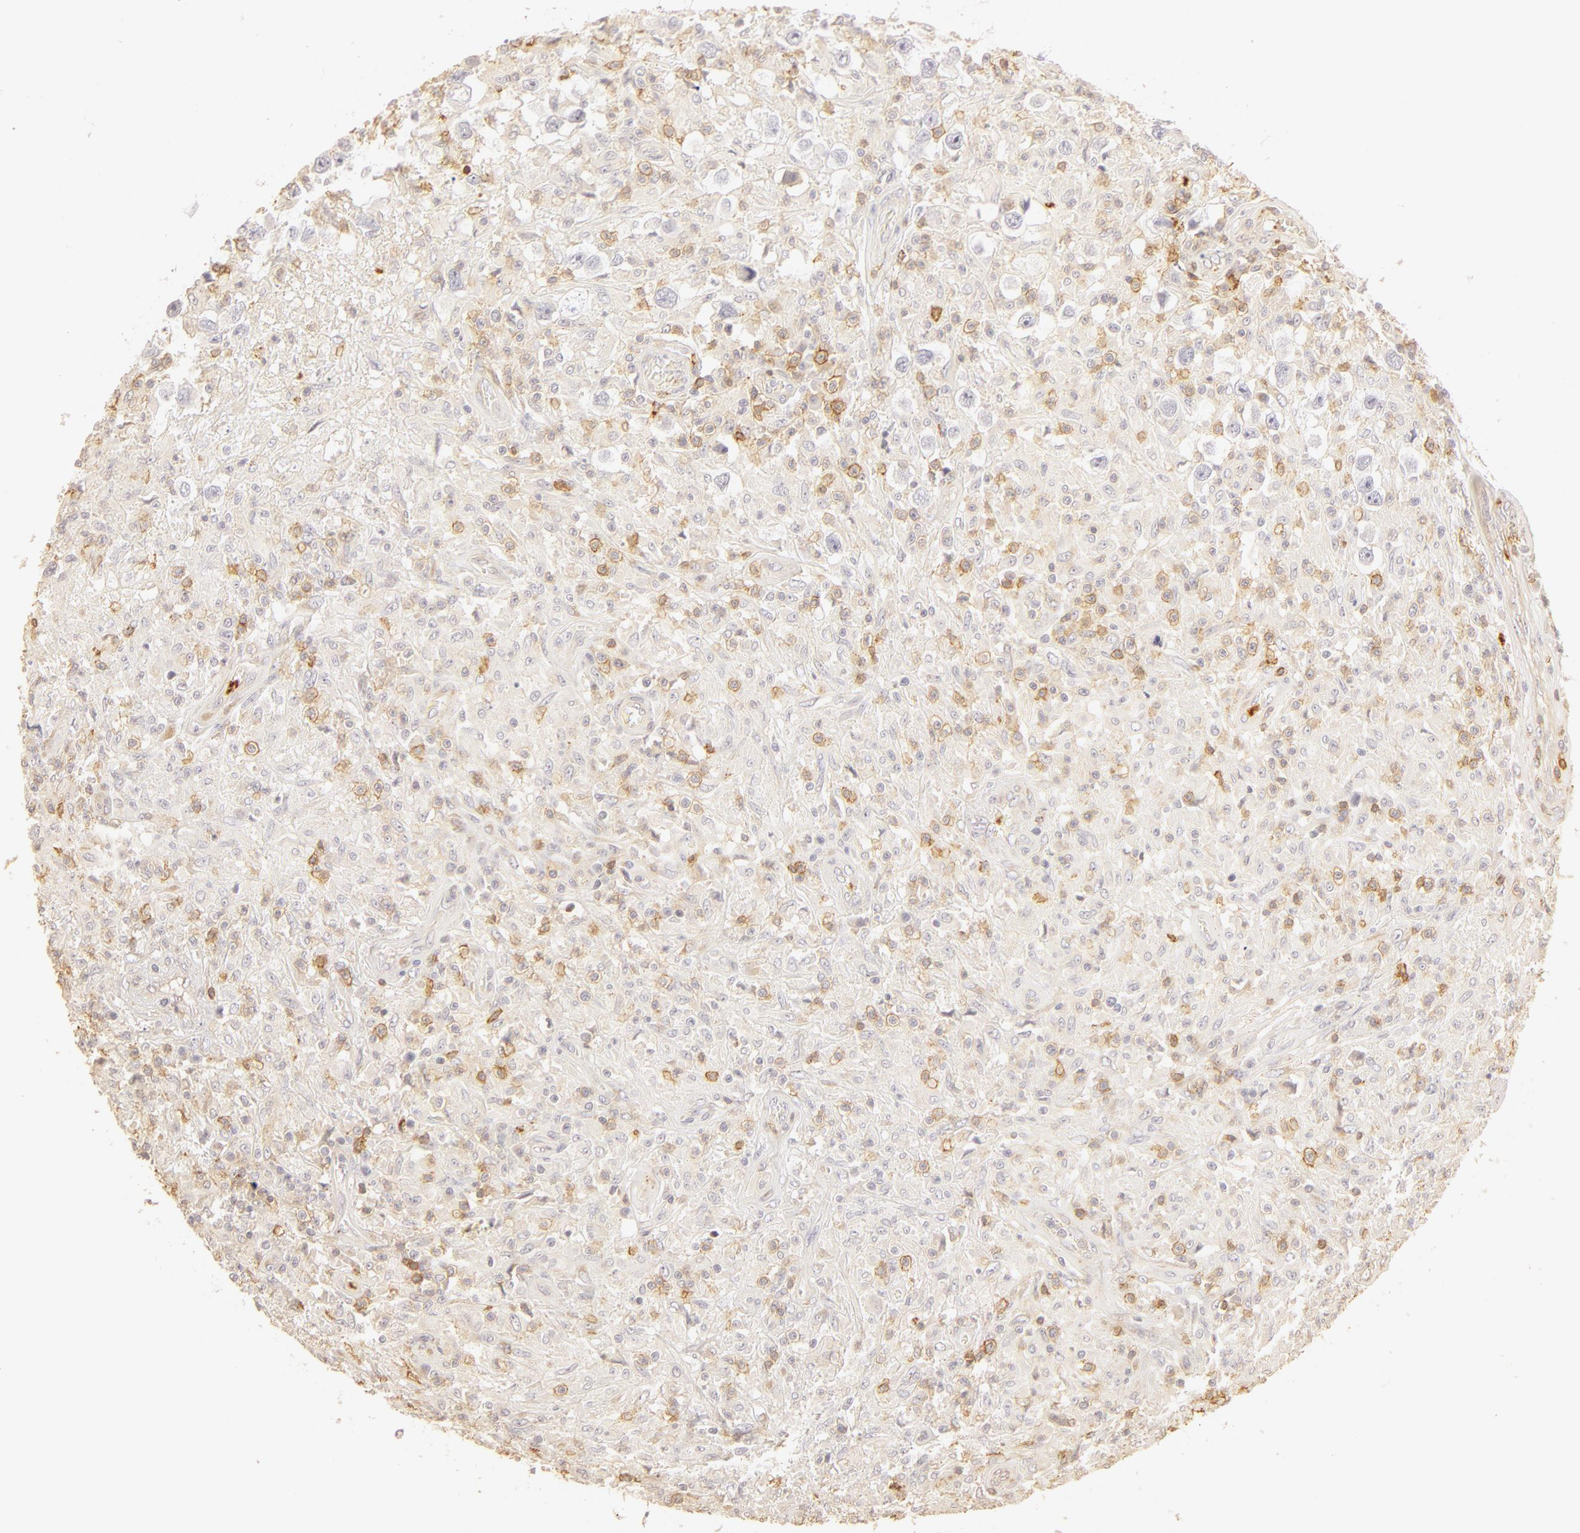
{"staining": {"intensity": "negative", "quantity": "none", "location": "none"}, "tissue": "testis cancer", "cell_type": "Tumor cells", "image_type": "cancer", "snomed": [{"axis": "morphology", "description": "Seminoma, NOS"}, {"axis": "topography", "description": "Testis"}], "caption": "A high-resolution histopathology image shows immunohistochemistry (IHC) staining of testis cancer, which reveals no significant positivity in tumor cells.", "gene": "C1R", "patient": {"sex": "male", "age": 34}}